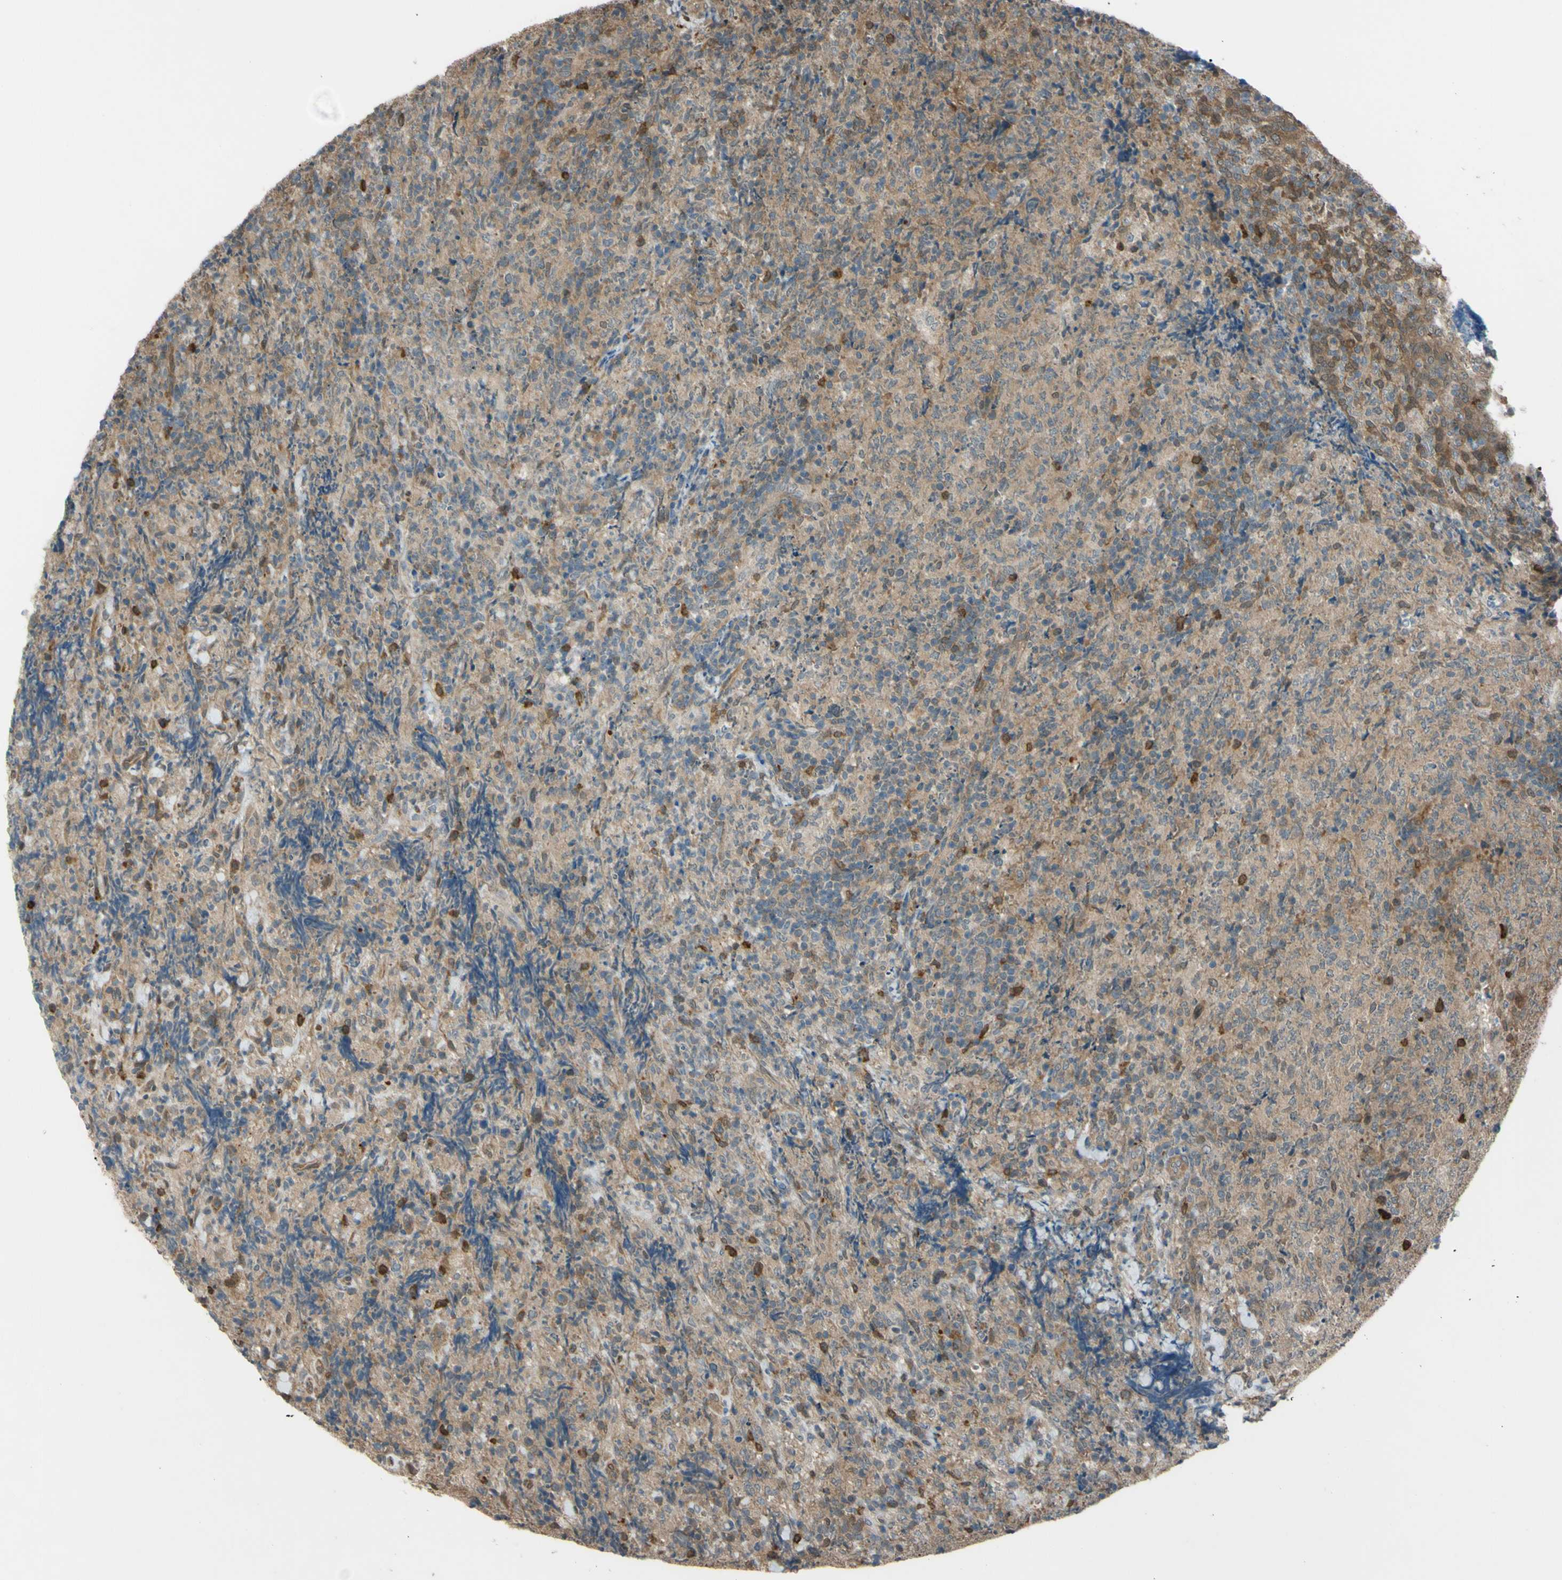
{"staining": {"intensity": "weak", "quantity": ">75%", "location": "cytoplasmic/membranous"}, "tissue": "lymphoma", "cell_type": "Tumor cells", "image_type": "cancer", "snomed": [{"axis": "morphology", "description": "Malignant lymphoma, non-Hodgkin's type, High grade"}, {"axis": "topography", "description": "Tonsil"}], "caption": "Weak cytoplasmic/membranous expression is appreciated in approximately >75% of tumor cells in high-grade malignant lymphoma, non-Hodgkin's type.", "gene": "YWHAQ", "patient": {"sex": "female", "age": 36}}